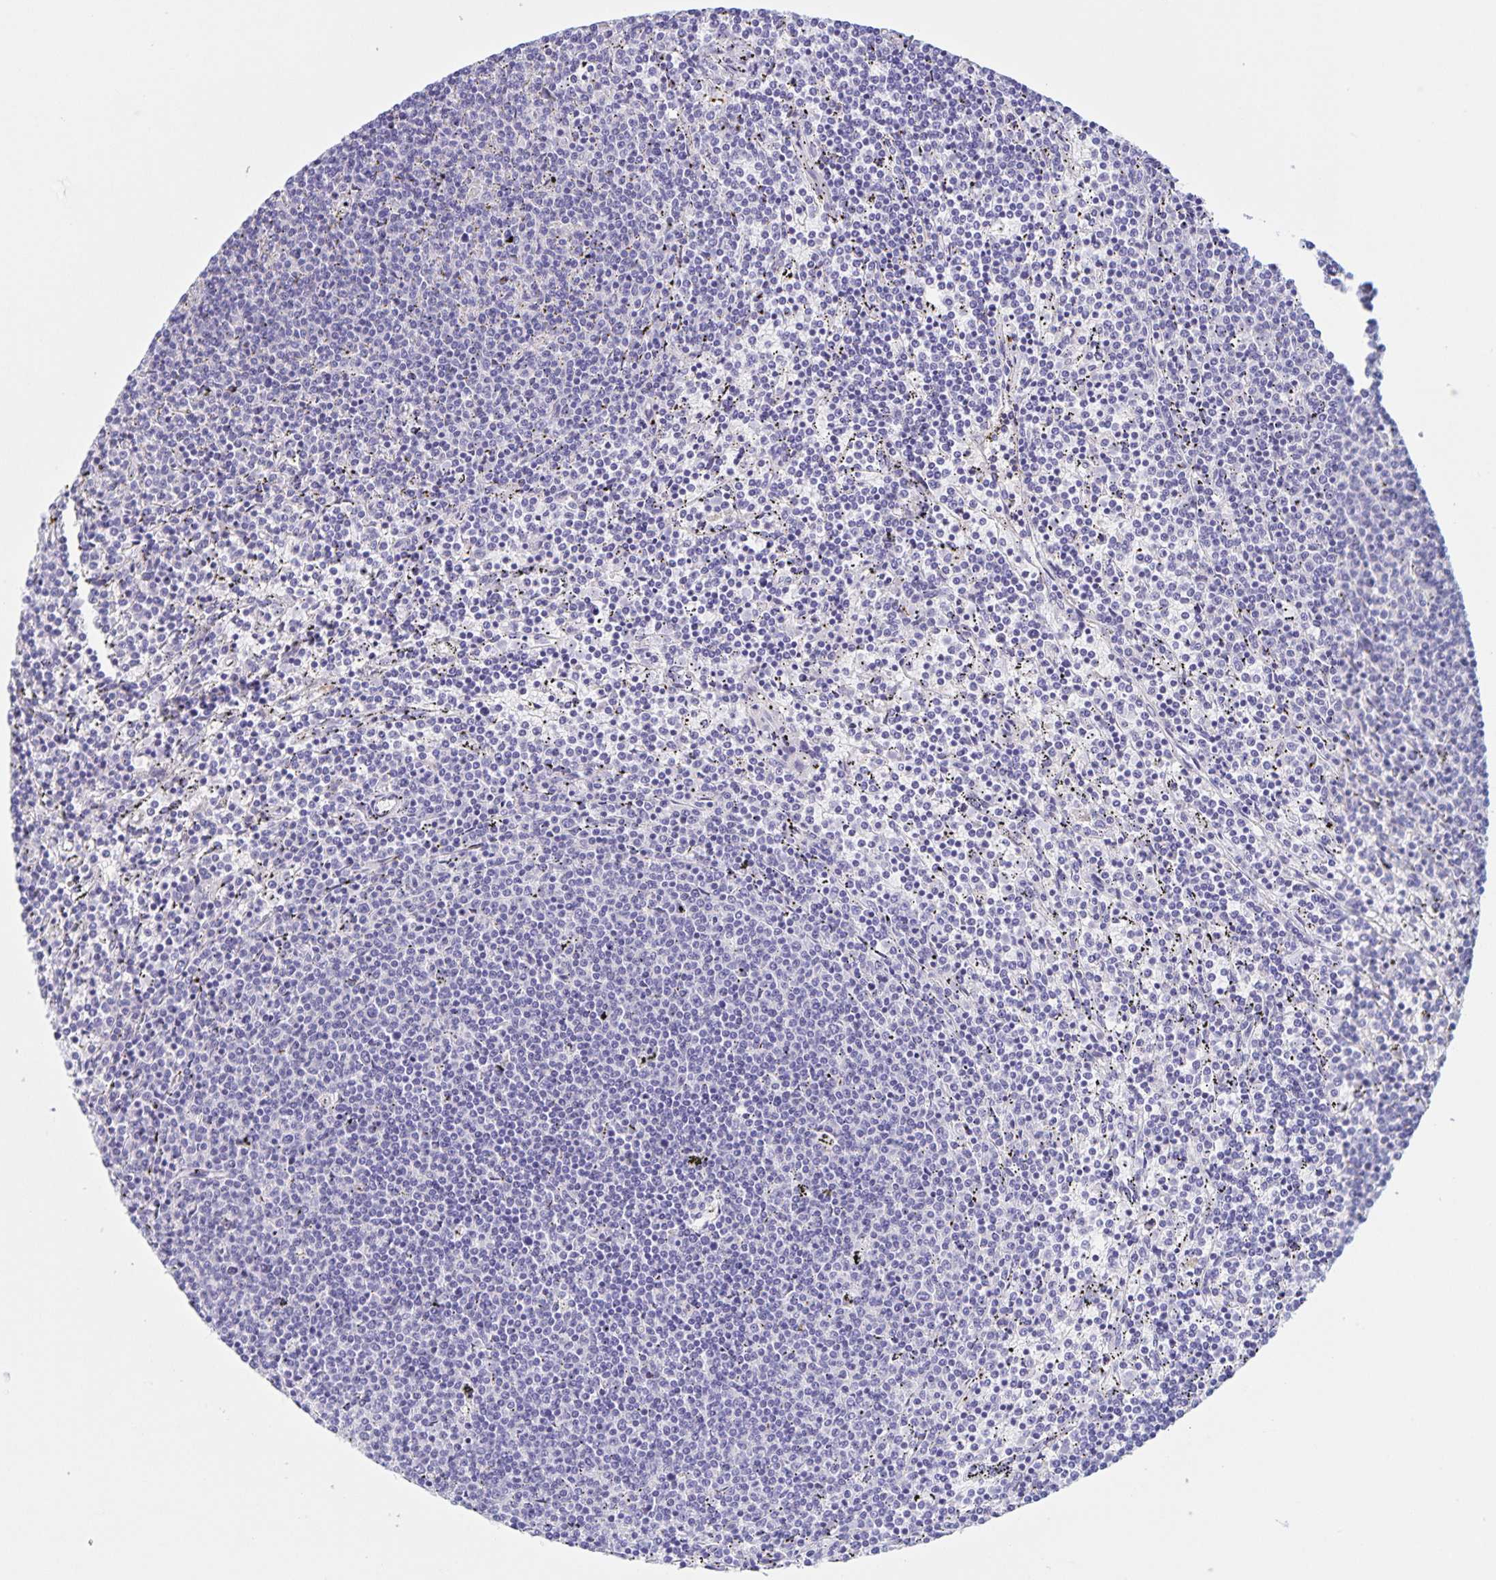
{"staining": {"intensity": "negative", "quantity": "none", "location": "none"}, "tissue": "lymphoma", "cell_type": "Tumor cells", "image_type": "cancer", "snomed": [{"axis": "morphology", "description": "Malignant lymphoma, non-Hodgkin's type, Low grade"}, {"axis": "topography", "description": "Spleen"}], "caption": "IHC of human lymphoma reveals no positivity in tumor cells.", "gene": "DMGDH", "patient": {"sex": "female", "age": 50}}